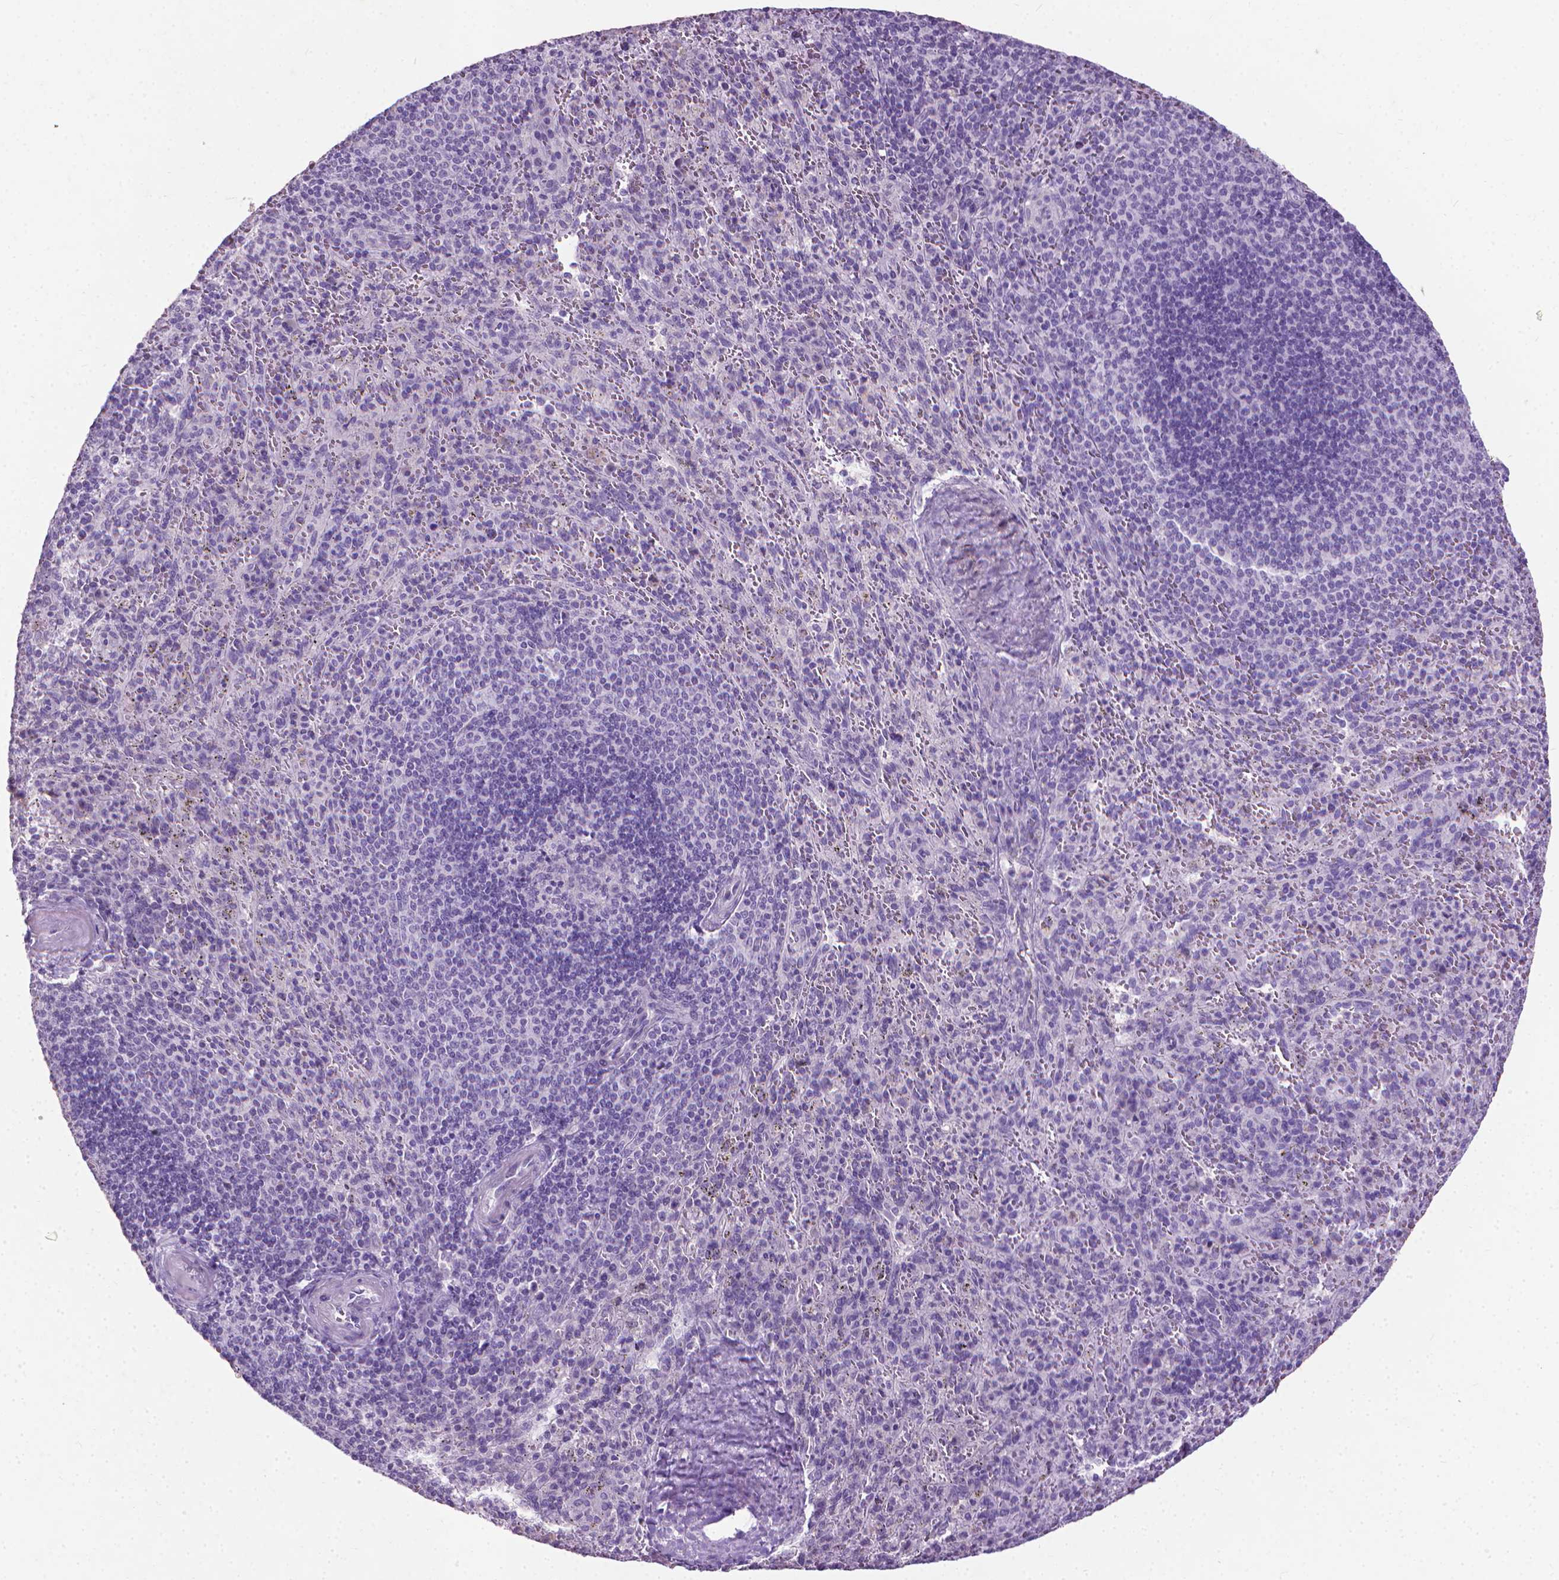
{"staining": {"intensity": "negative", "quantity": "none", "location": "none"}, "tissue": "spleen", "cell_type": "Cells in red pulp", "image_type": "normal", "snomed": [{"axis": "morphology", "description": "Normal tissue, NOS"}, {"axis": "topography", "description": "Spleen"}], "caption": "IHC of unremarkable spleen demonstrates no positivity in cells in red pulp.", "gene": "KRT5", "patient": {"sex": "male", "age": 57}}